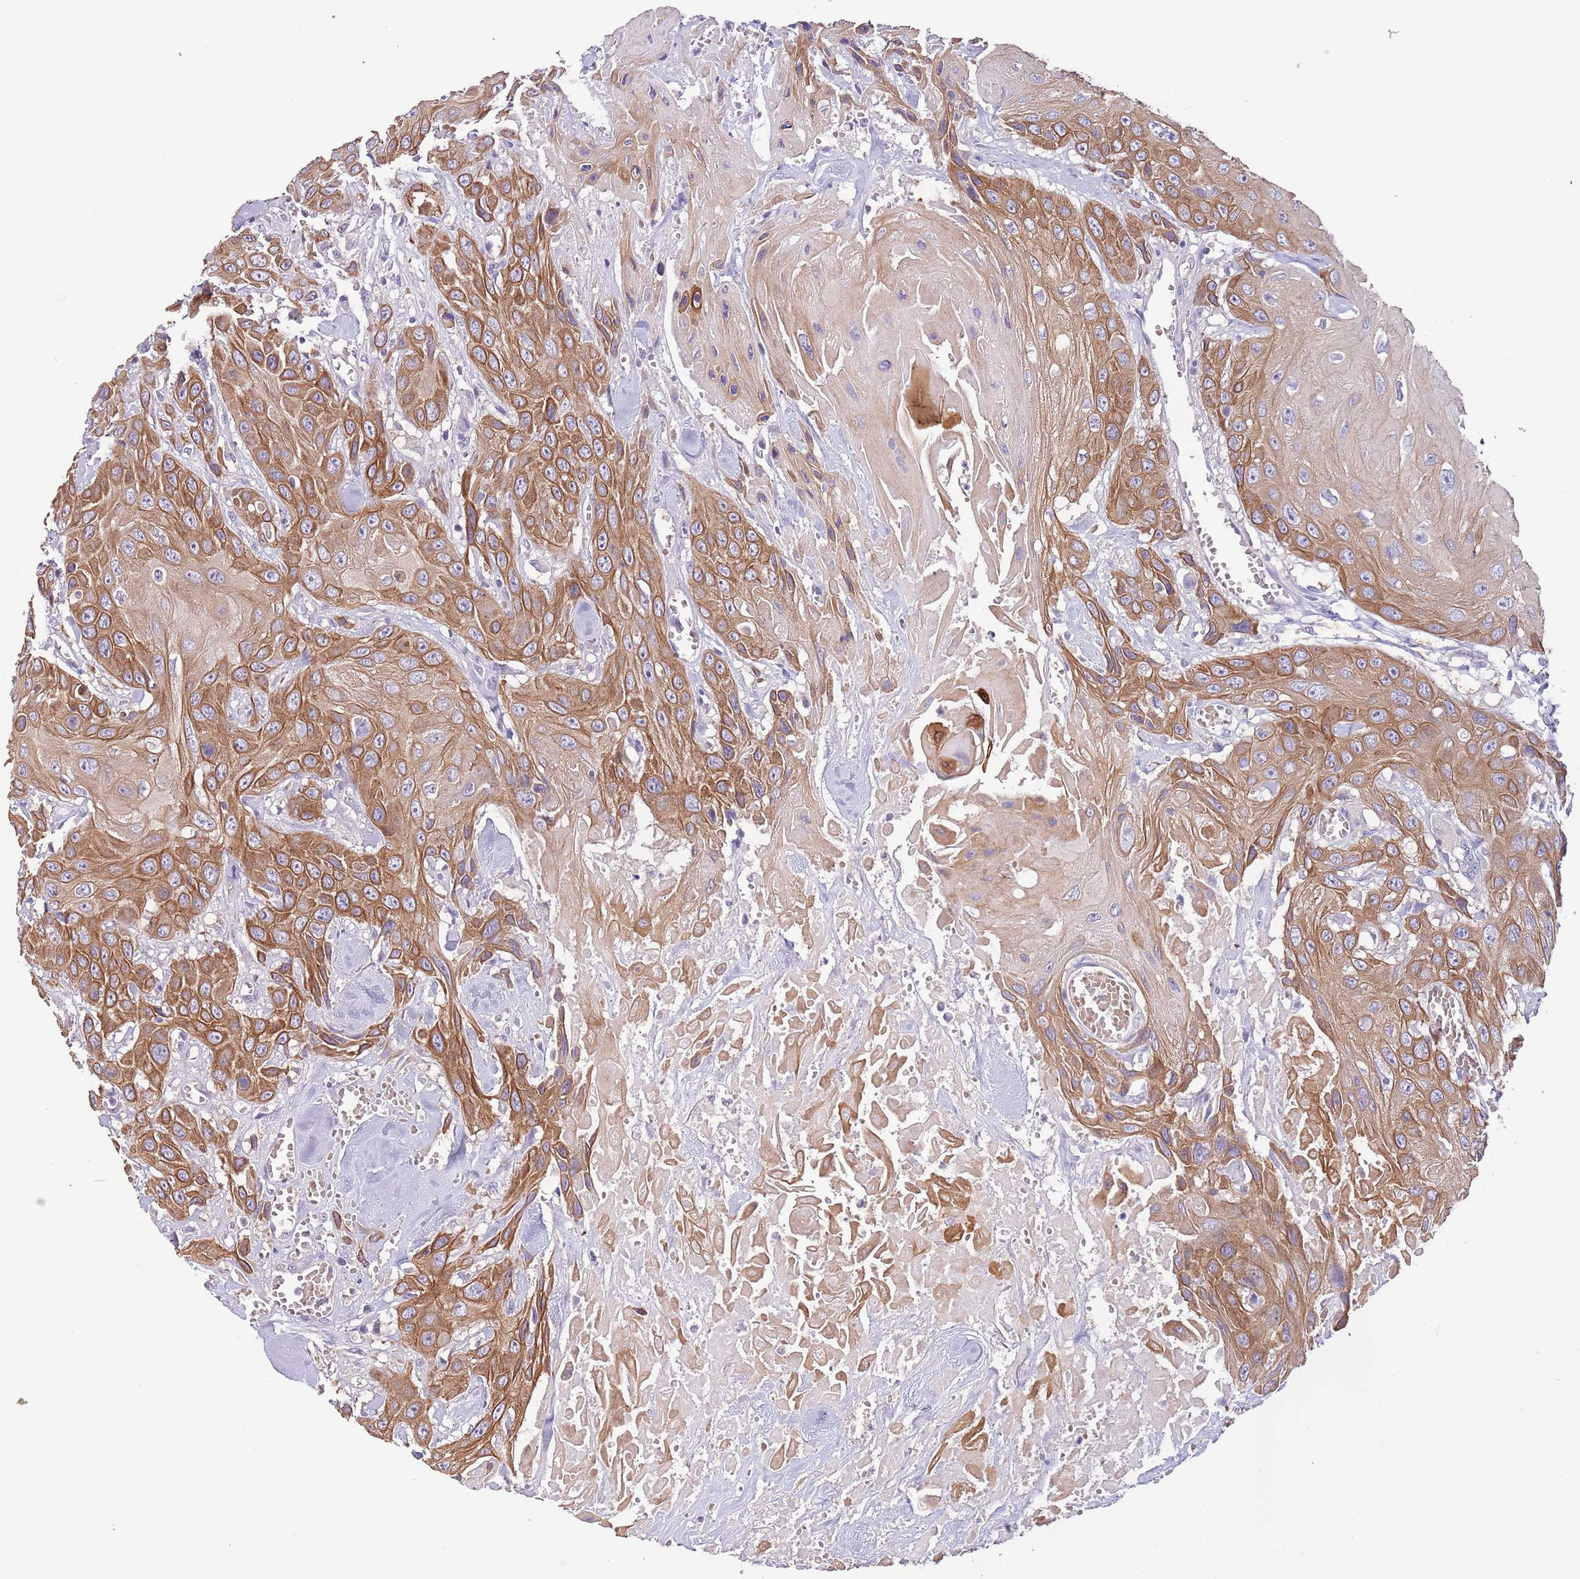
{"staining": {"intensity": "moderate", "quantity": ">75%", "location": "cytoplasmic/membranous"}, "tissue": "head and neck cancer", "cell_type": "Tumor cells", "image_type": "cancer", "snomed": [{"axis": "morphology", "description": "Squamous cell carcinoma, NOS"}, {"axis": "topography", "description": "Head-Neck"}], "caption": "The histopathology image displays a brown stain indicating the presence of a protein in the cytoplasmic/membranous of tumor cells in head and neck squamous cell carcinoma. Nuclei are stained in blue.", "gene": "ZNF658", "patient": {"sex": "male", "age": 81}}